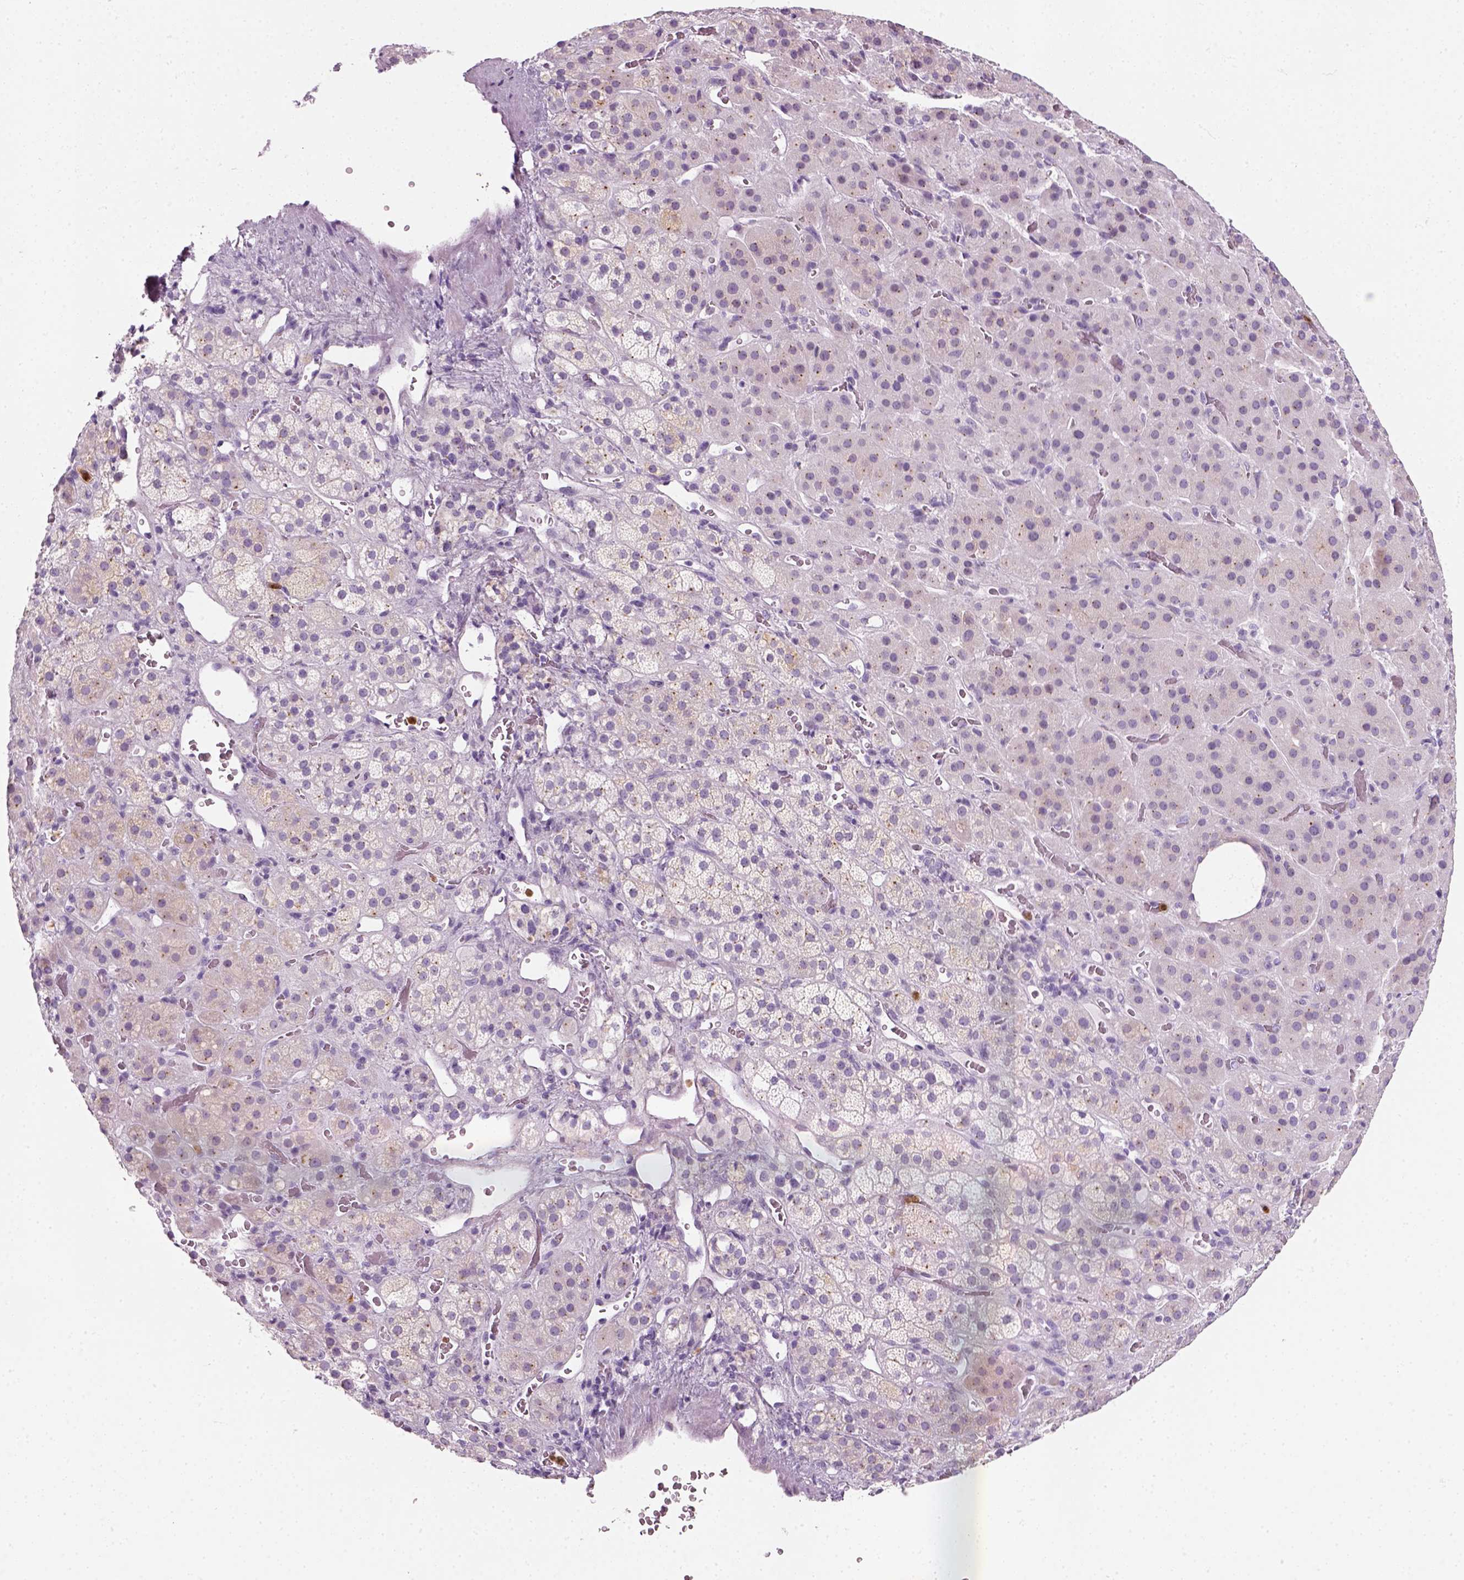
{"staining": {"intensity": "negative", "quantity": "none", "location": "none"}, "tissue": "adrenal gland", "cell_type": "Glandular cells", "image_type": "normal", "snomed": [{"axis": "morphology", "description": "Normal tissue, NOS"}, {"axis": "topography", "description": "Adrenal gland"}], "caption": "Immunohistochemistry (IHC) image of benign adrenal gland: adrenal gland stained with DAB (3,3'-diaminobenzidine) shows no significant protein expression in glandular cells.", "gene": "IL4", "patient": {"sex": "male", "age": 57}}